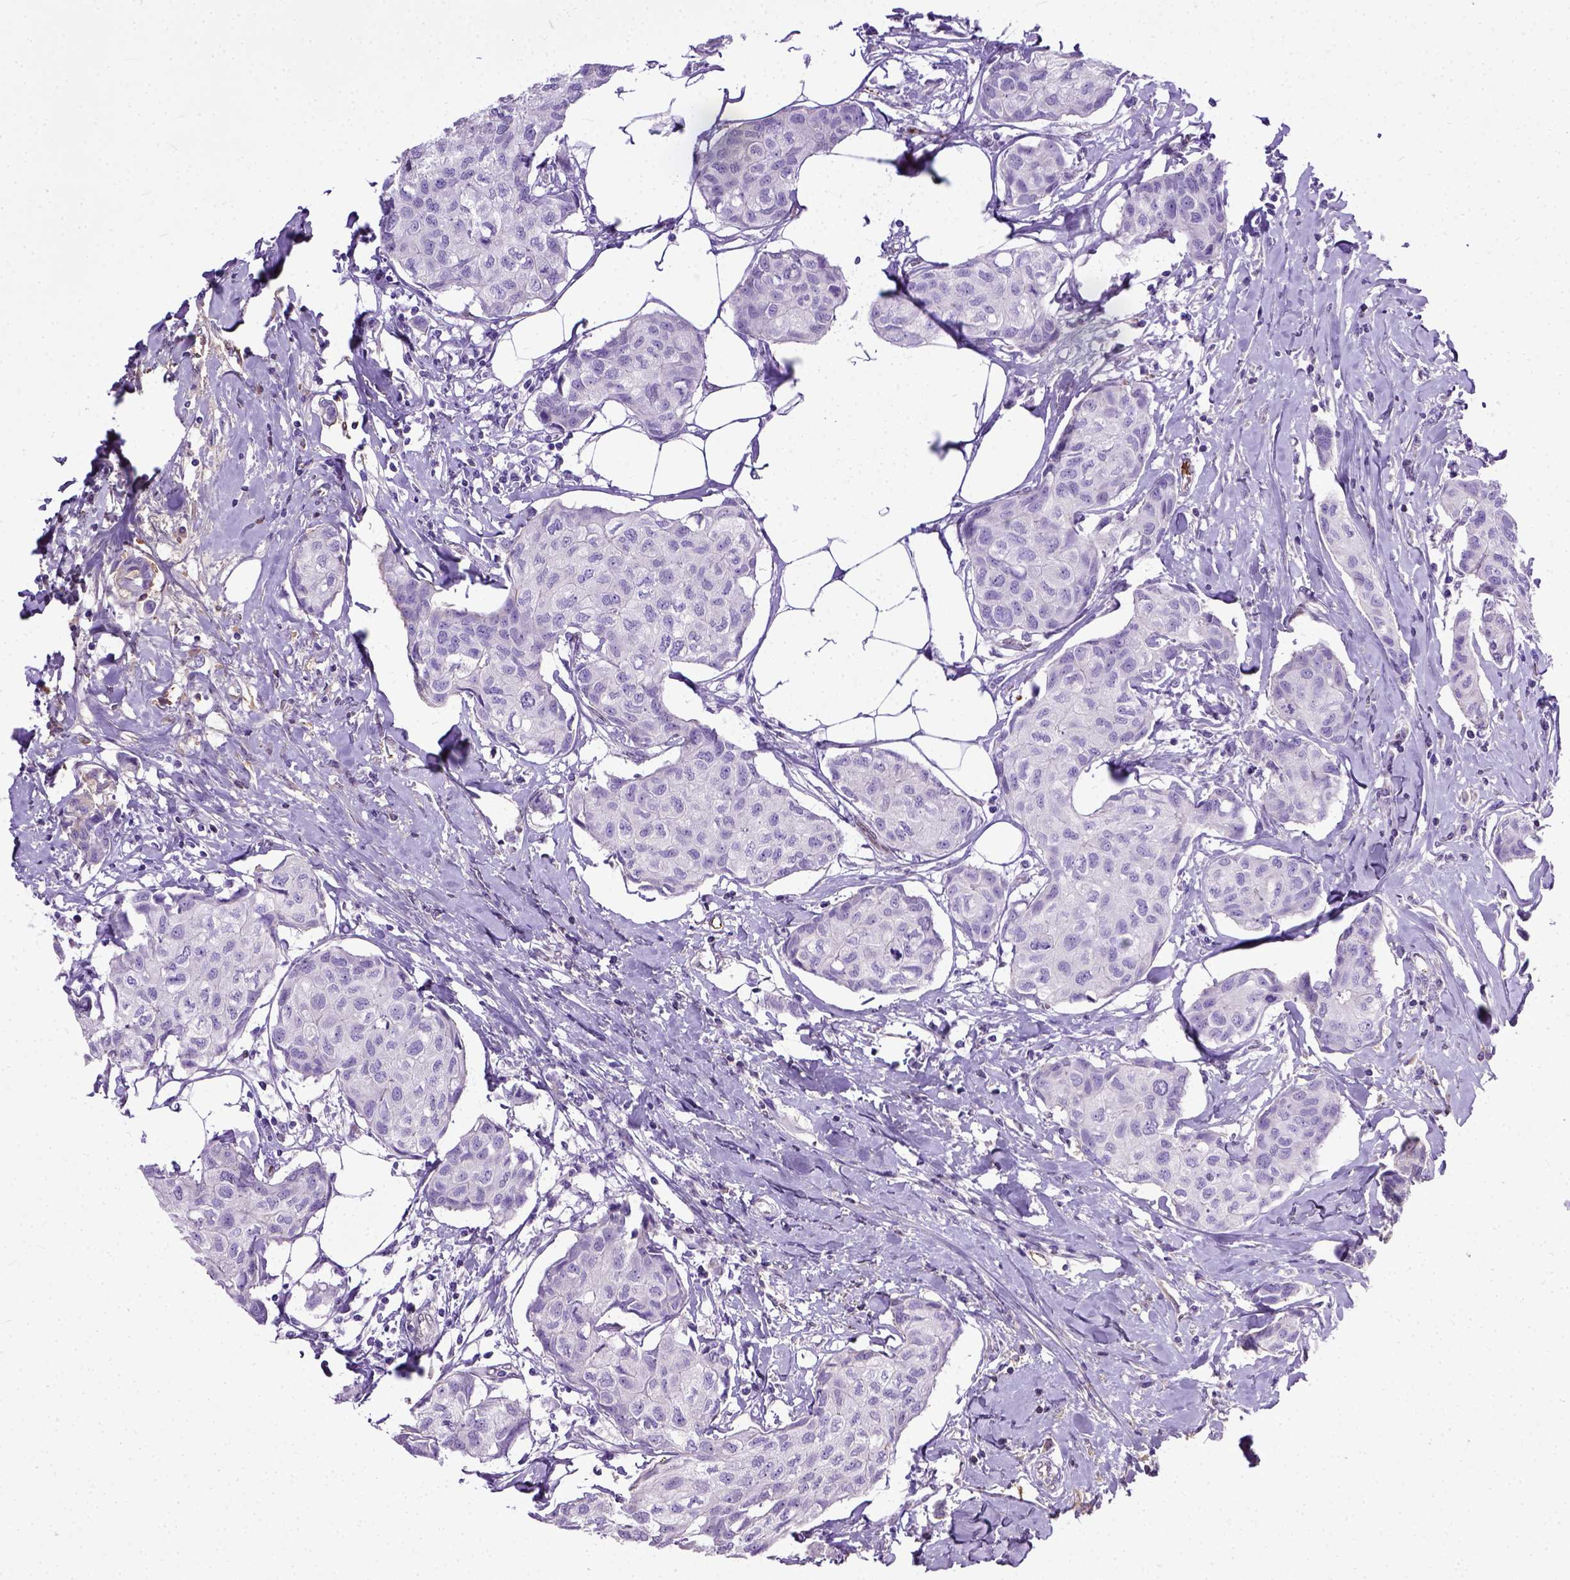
{"staining": {"intensity": "negative", "quantity": "none", "location": "none"}, "tissue": "breast cancer", "cell_type": "Tumor cells", "image_type": "cancer", "snomed": [{"axis": "morphology", "description": "Duct carcinoma"}, {"axis": "topography", "description": "Breast"}], "caption": "Immunohistochemical staining of breast infiltrating ductal carcinoma exhibits no significant expression in tumor cells. (DAB immunohistochemistry with hematoxylin counter stain).", "gene": "ADAMTS8", "patient": {"sex": "female", "age": 80}}